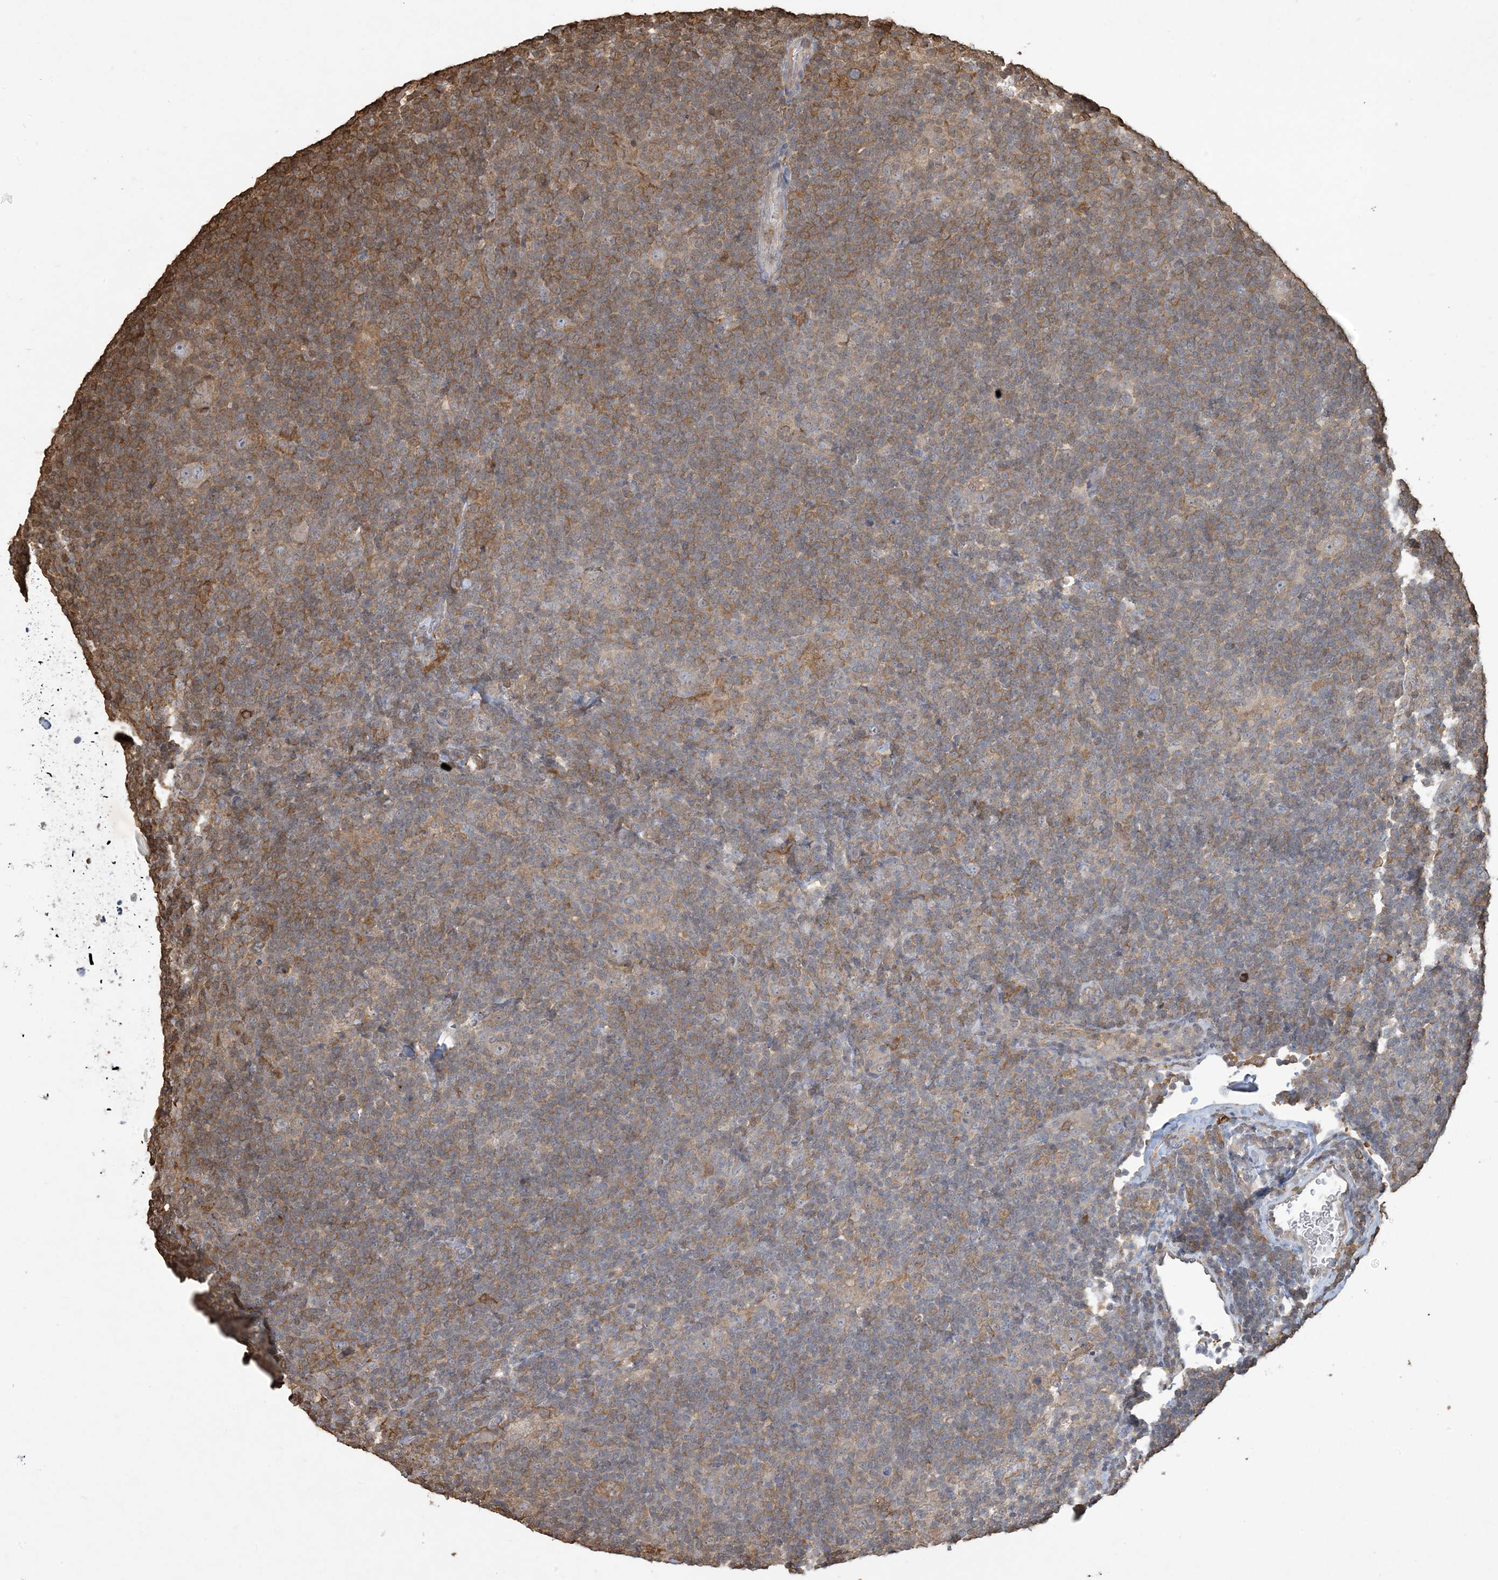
{"staining": {"intensity": "negative", "quantity": "none", "location": "none"}, "tissue": "lymphoma", "cell_type": "Tumor cells", "image_type": "cancer", "snomed": [{"axis": "morphology", "description": "Hodgkin's disease, NOS"}, {"axis": "topography", "description": "Lymph node"}], "caption": "Immunohistochemical staining of lymphoma shows no significant expression in tumor cells. (Stains: DAB (3,3'-diaminobenzidine) immunohistochemistry with hematoxylin counter stain, Microscopy: brightfield microscopy at high magnification).", "gene": "TMSB4X", "patient": {"sex": "female", "age": 57}}